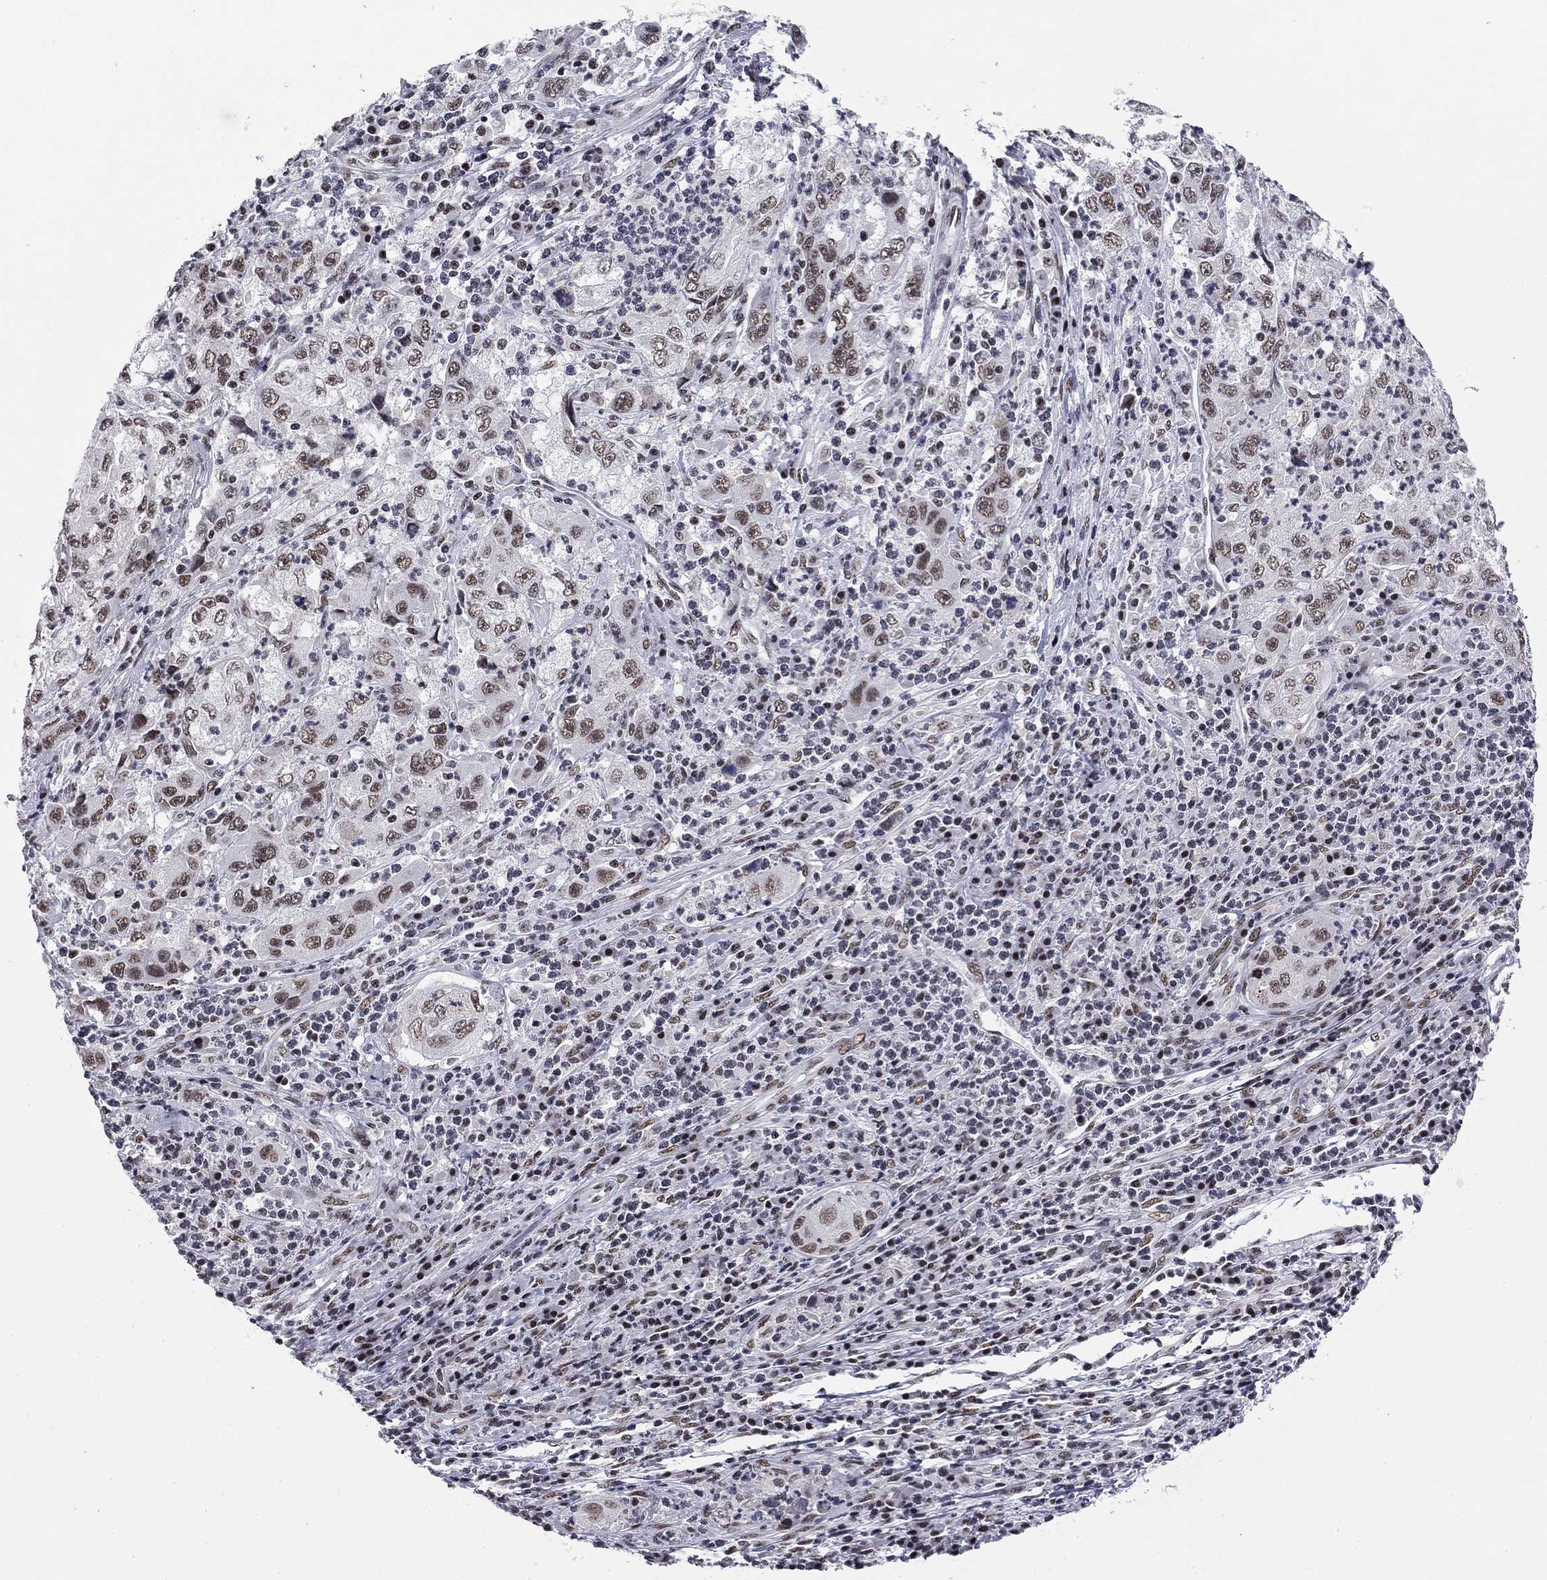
{"staining": {"intensity": "moderate", "quantity": "<25%", "location": "nuclear"}, "tissue": "cervical cancer", "cell_type": "Tumor cells", "image_type": "cancer", "snomed": [{"axis": "morphology", "description": "Squamous cell carcinoma, NOS"}, {"axis": "topography", "description": "Cervix"}], "caption": "IHC of cervical squamous cell carcinoma reveals low levels of moderate nuclear positivity in about <25% of tumor cells.", "gene": "ETV5", "patient": {"sex": "female", "age": 36}}